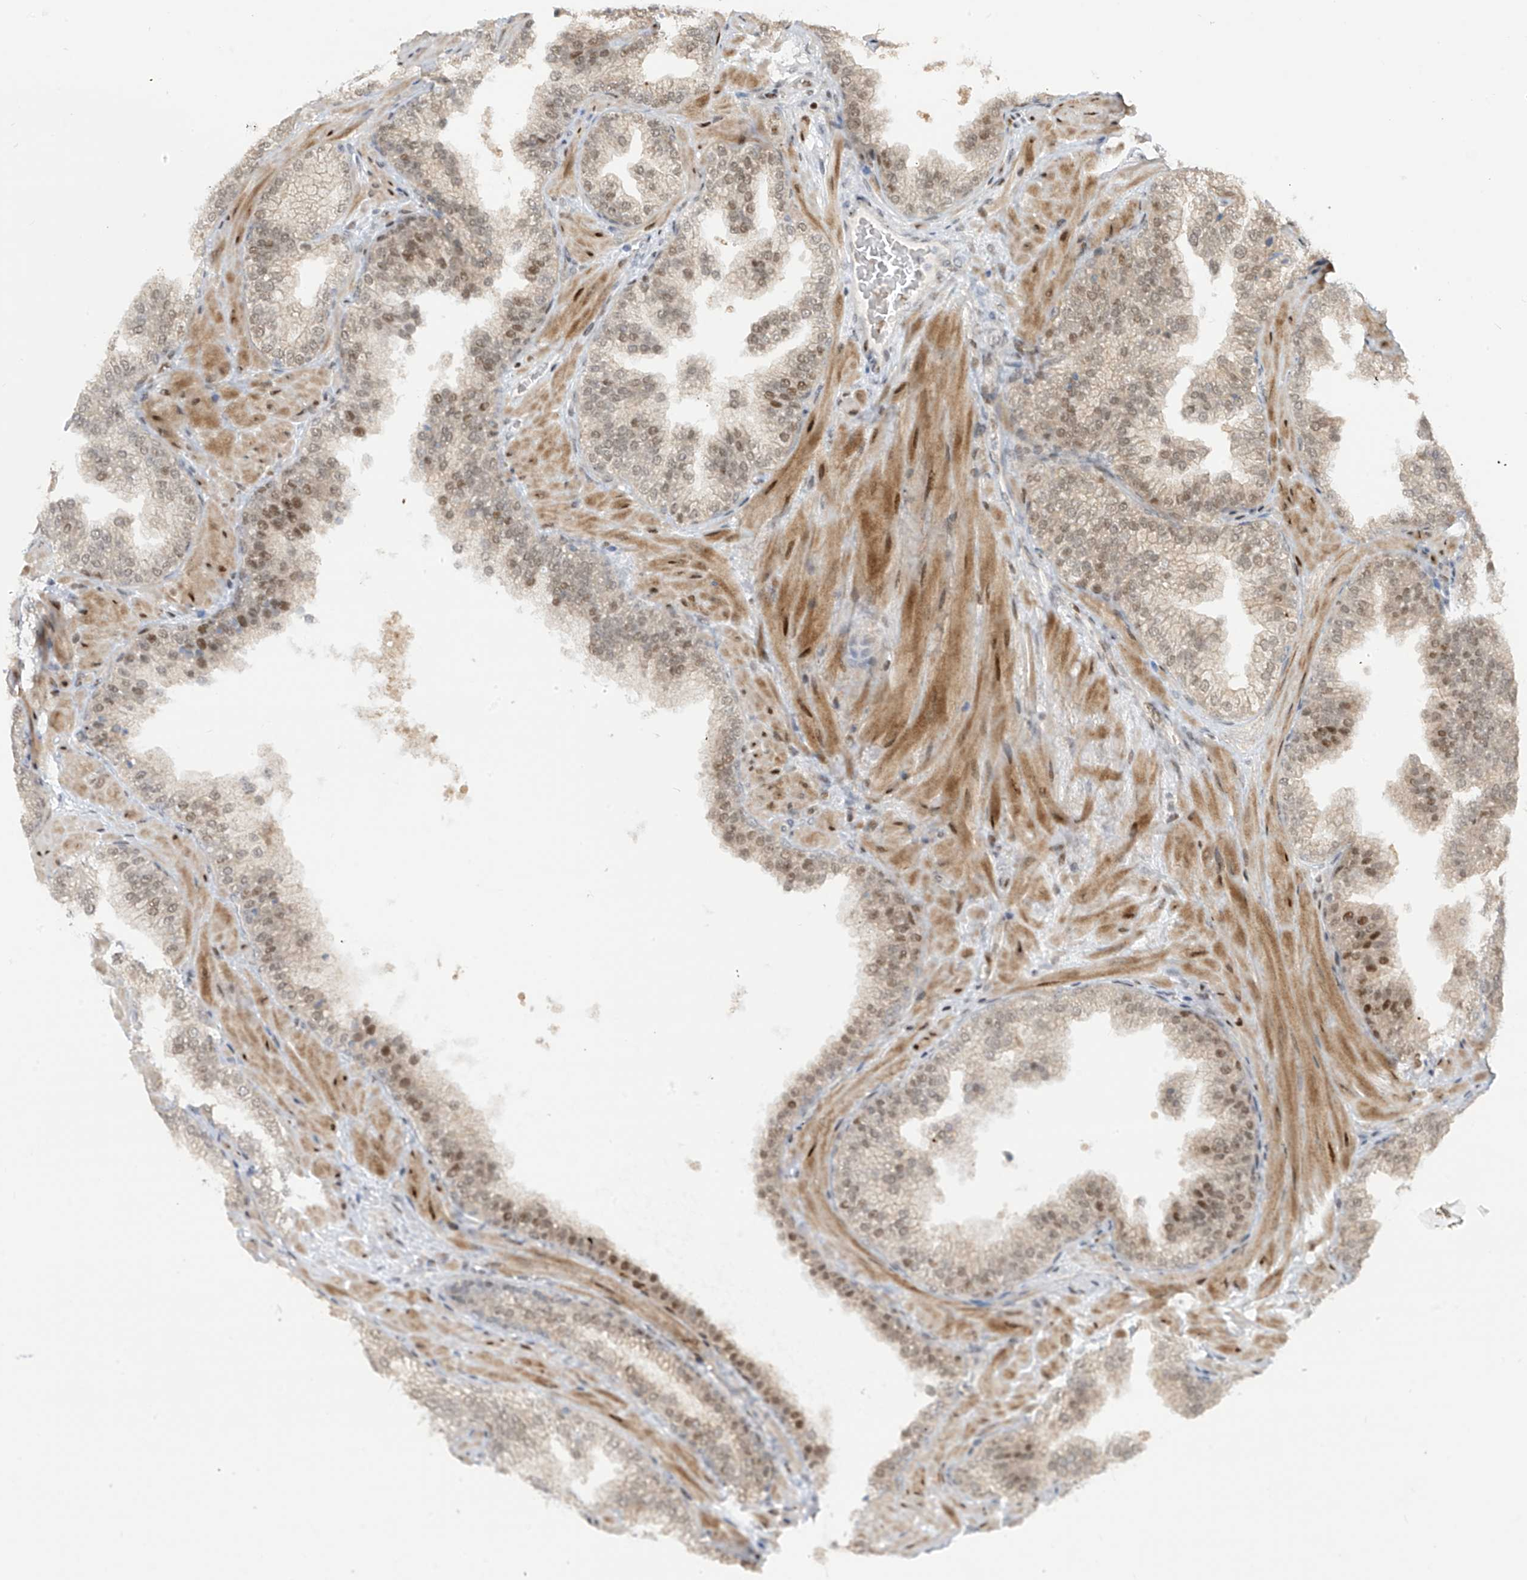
{"staining": {"intensity": "moderate", "quantity": "<25%", "location": "nuclear"}, "tissue": "prostate cancer", "cell_type": "Tumor cells", "image_type": "cancer", "snomed": [{"axis": "morphology", "description": "Adenocarcinoma, High grade"}, {"axis": "topography", "description": "Prostate"}], "caption": "An immunohistochemistry micrograph of tumor tissue is shown. Protein staining in brown highlights moderate nuclear positivity in prostate cancer (high-grade adenocarcinoma) within tumor cells. (IHC, brightfield microscopy, high magnification).", "gene": "ZCWPW2", "patient": {"sex": "male", "age": 58}}